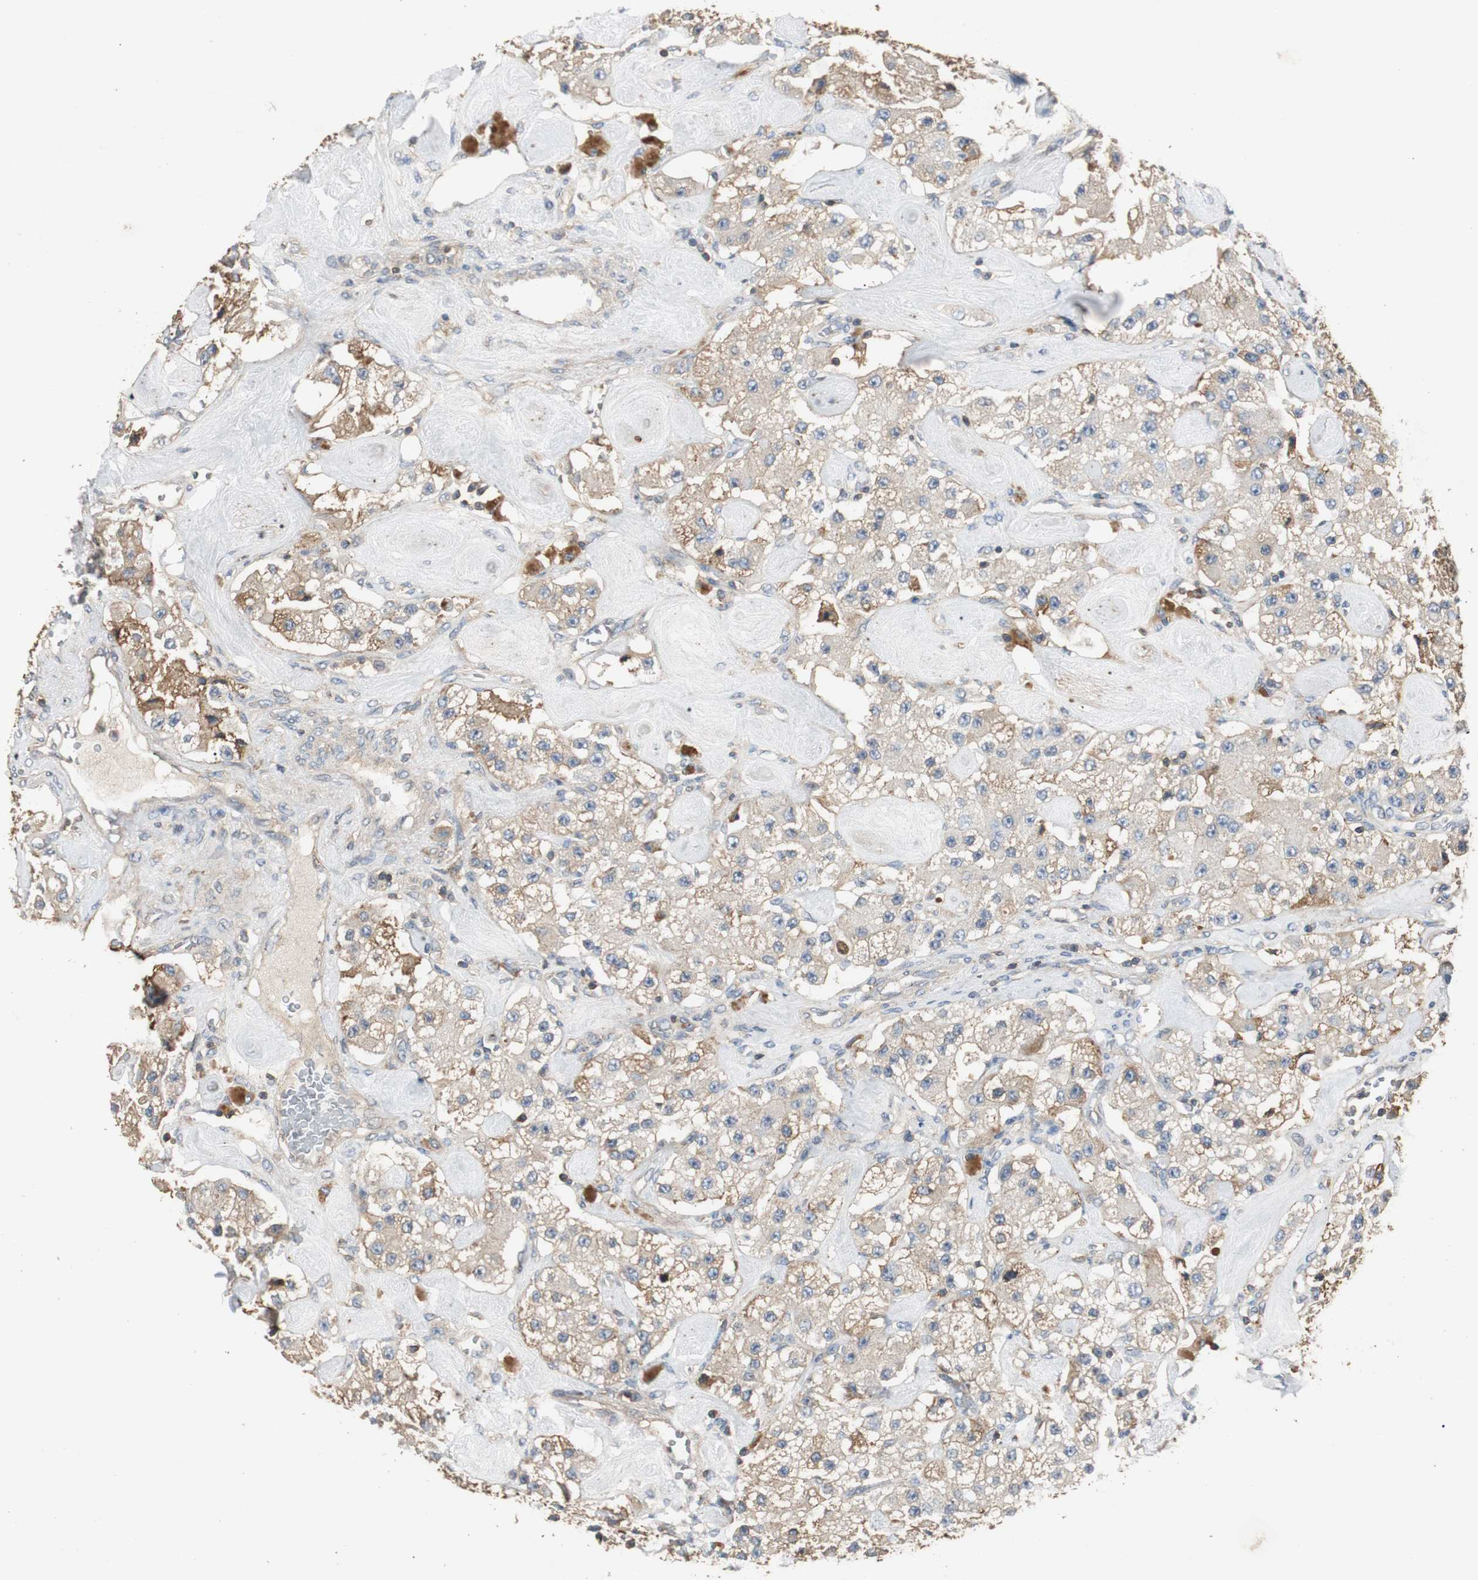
{"staining": {"intensity": "weak", "quantity": "25%-75%", "location": "cytoplasmic/membranous"}, "tissue": "carcinoid", "cell_type": "Tumor cells", "image_type": "cancer", "snomed": [{"axis": "morphology", "description": "Carcinoid, malignant, NOS"}, {"axis": "topography", "description": "Pancreas"}], "caption": "Carcinoid stained with a protein marker shows weak staining in tumor cells.", "gene": "TNFRSF14", "patient": {"sex": "male", "age": 41}}